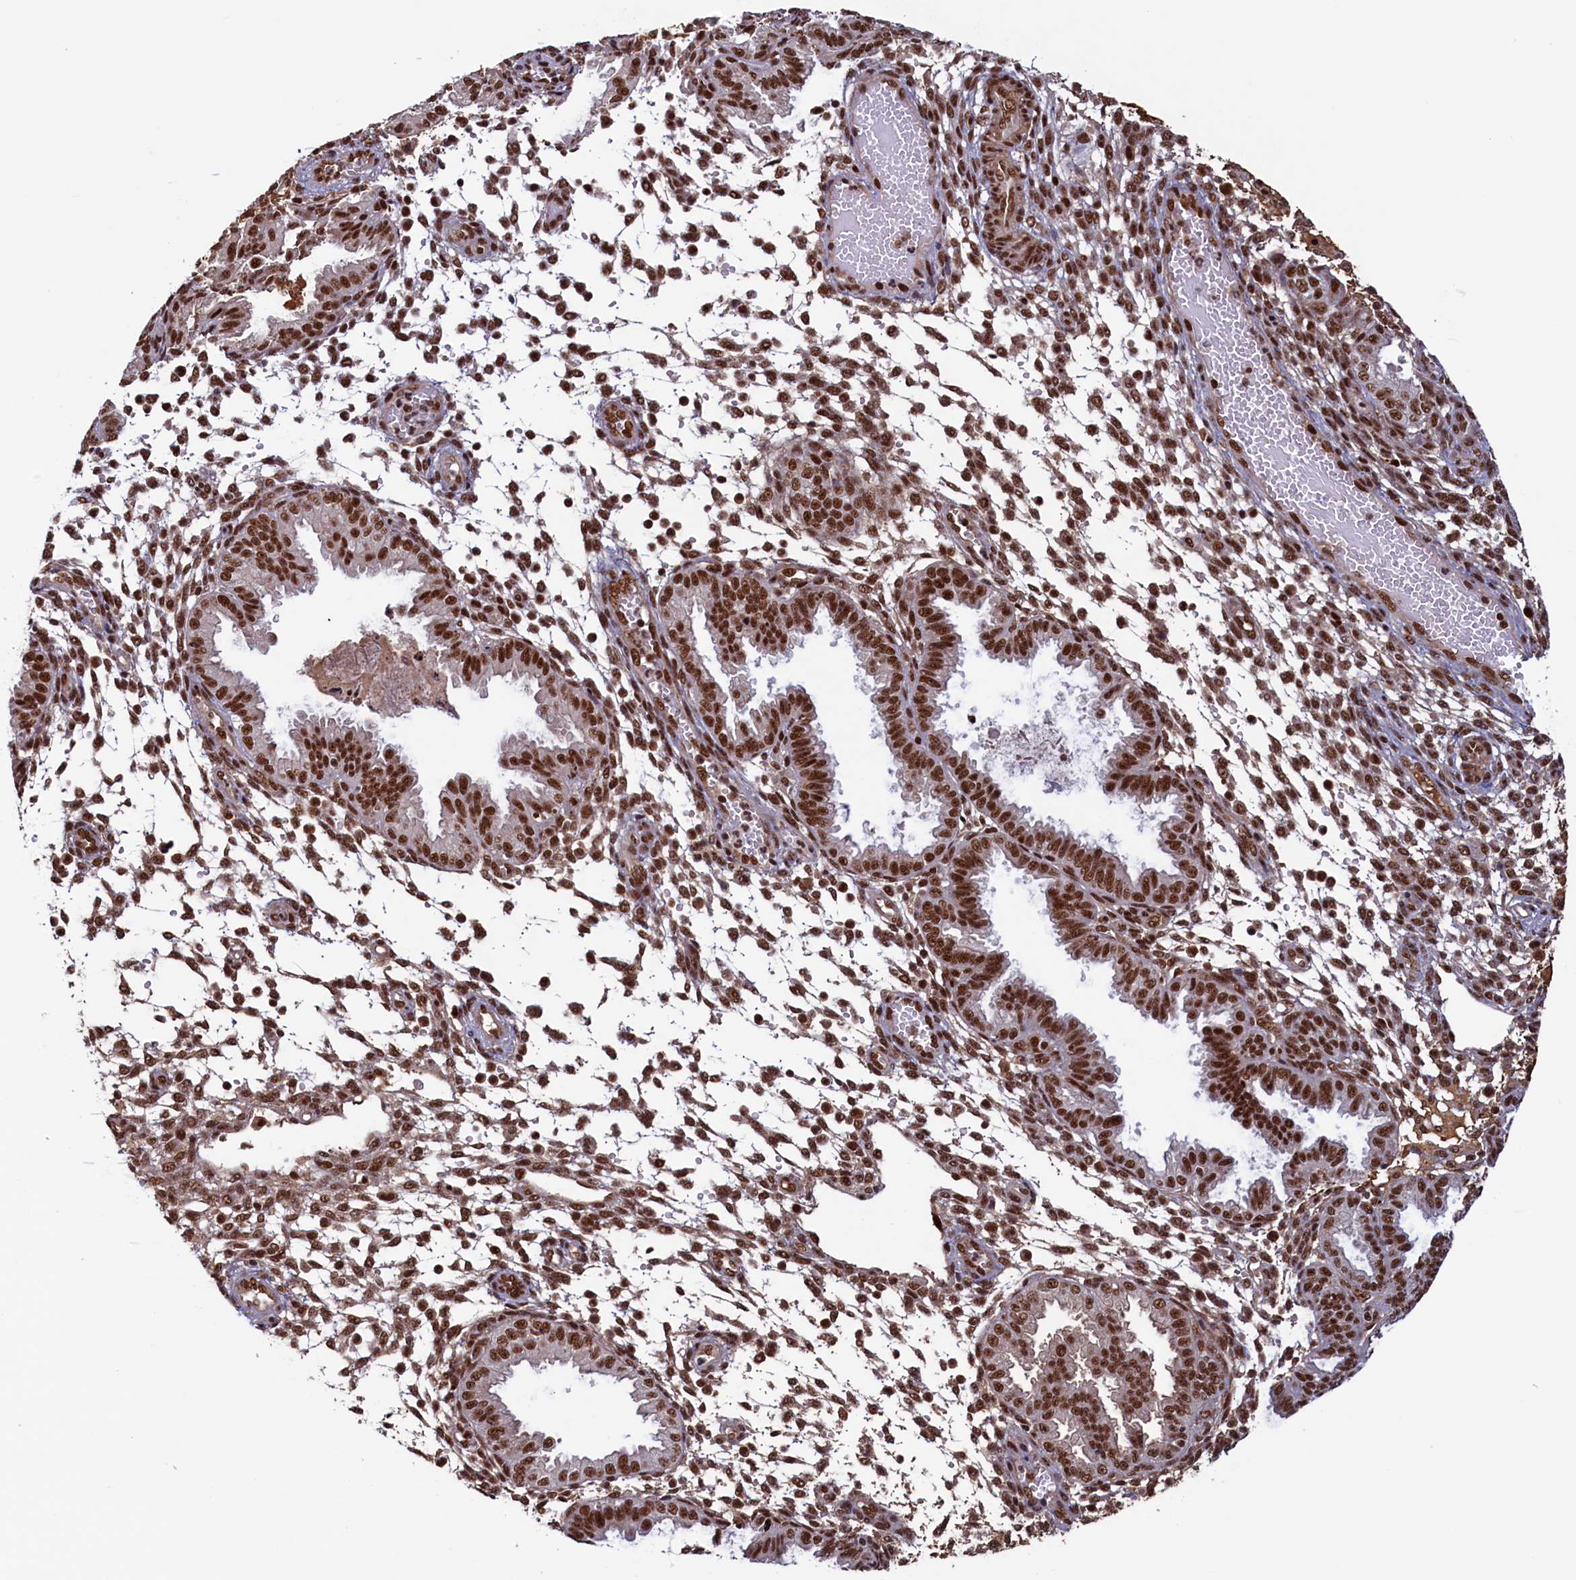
{"staining": {"intensity": "strong", "quantity": ">75%", "location": "nuclear"}, "tissue": "endometrium", "cell_type": "Cells in endometrial stroma", "image_type": "normal", "snomed": [{"axis": "morphology", "description": "Normal tissue, NOS"}, {"axis": "topography", "description": "Endometrium"}], "caption": "The immunohistochemical stain shows strong nuclear staining in cells in endometrial stroma of benign endometrium.", "gene": "ZC3H18", "patient": {"sex": "female", "age": 33}}